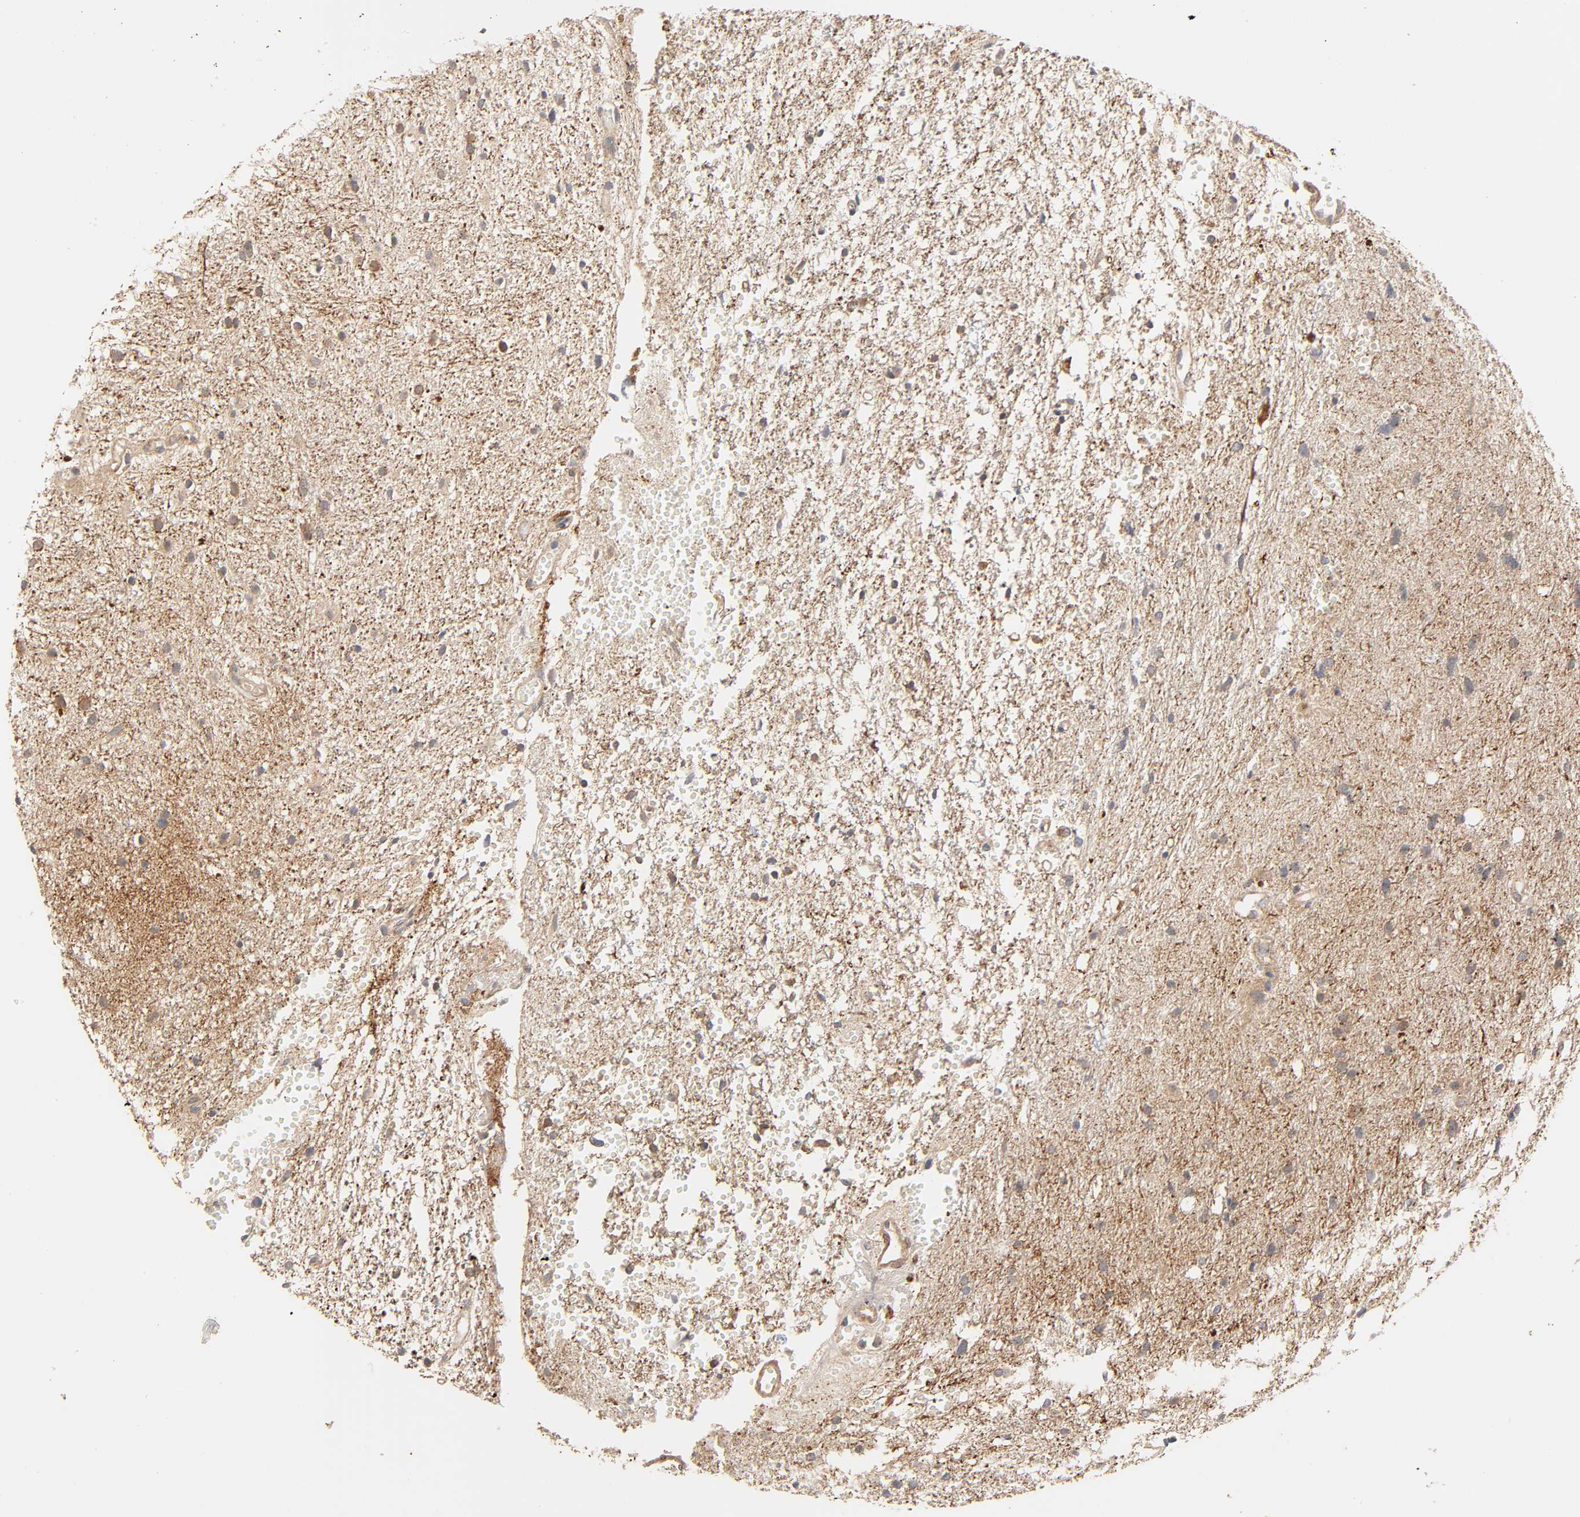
{"staining": {"intensity": "moderate", "quantity": ">75%", "location": "cytoplasmic/membranous"}, "tissue": "glioma", "cell_type": "Tumor cells", "image_type": "cancer", "snomed": [{"axis": "morphology", "description": "Glioma, malignant, High grade"}, {"axis": "topography", "description": "Brain"}], "caption": "This photomicrograph exhibits glioma stained with immunohistochemistry to label a protein in brown. The cytoplasmic/membranous of tumor cells show moderate positivity for the protein. Nuclei are counter-stained blue.", "gene": "NEMF", "patient": {"sex": "female", "age": 59}}